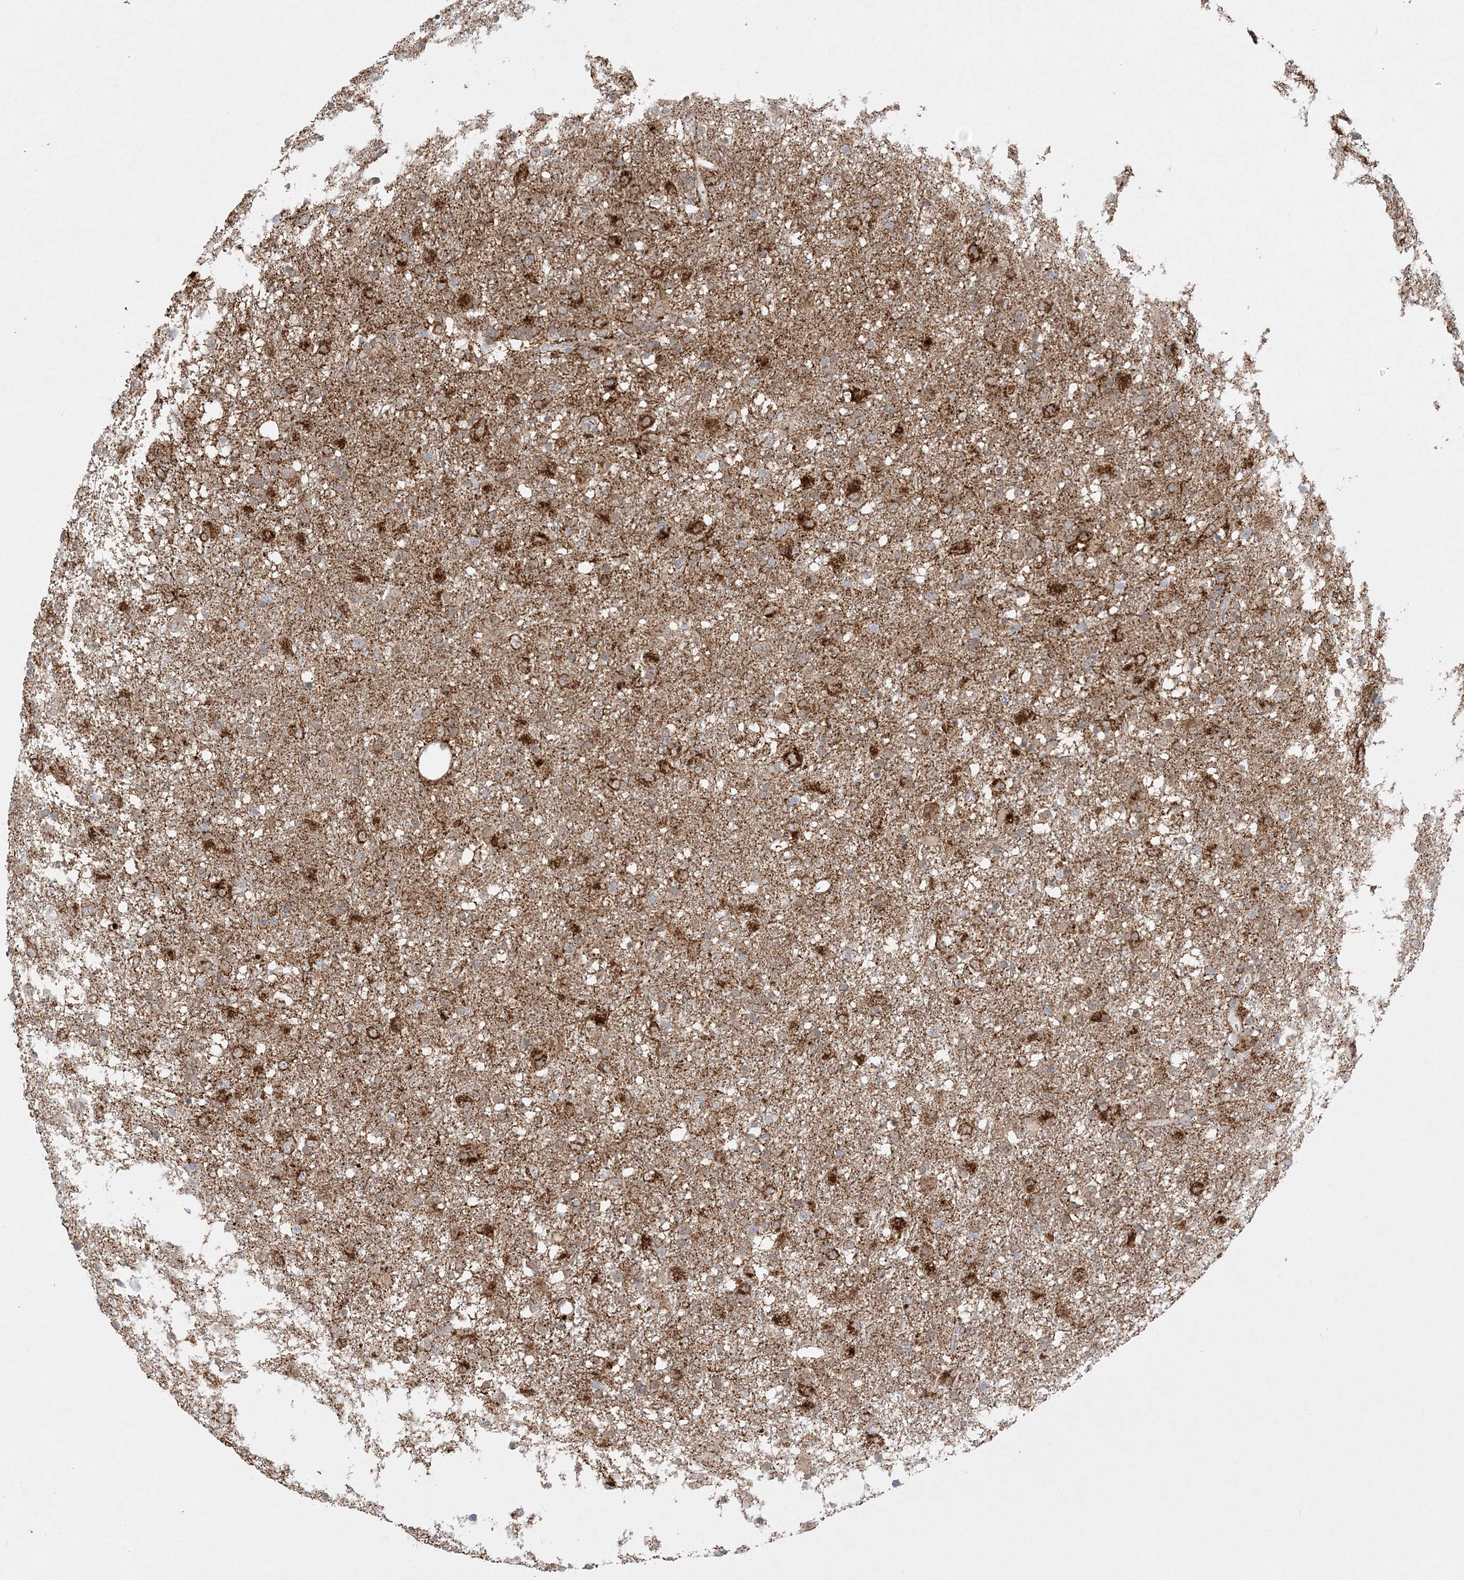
{"staining": {"intensity": "strong", "quantity": "25%-75%", "location": "cytoplasmic/membranous"}, "tissue": "glioma", "cell_type": "Tumor cells", "image_type": "cancer", "snomed": [{"axis": "morphology", "description": "Glioma, malignant, Low grade"}, {"axis": "topography", "description": "Brain"}], "caption": "About 25%-75% of tumor cells in glioma demonstrate strong cytoplasmic/membranous protein positivity as visualized by brown immunohistochemical staining.", "gene": "INPP1", "patient": {"sex": "male", "age": 65}}